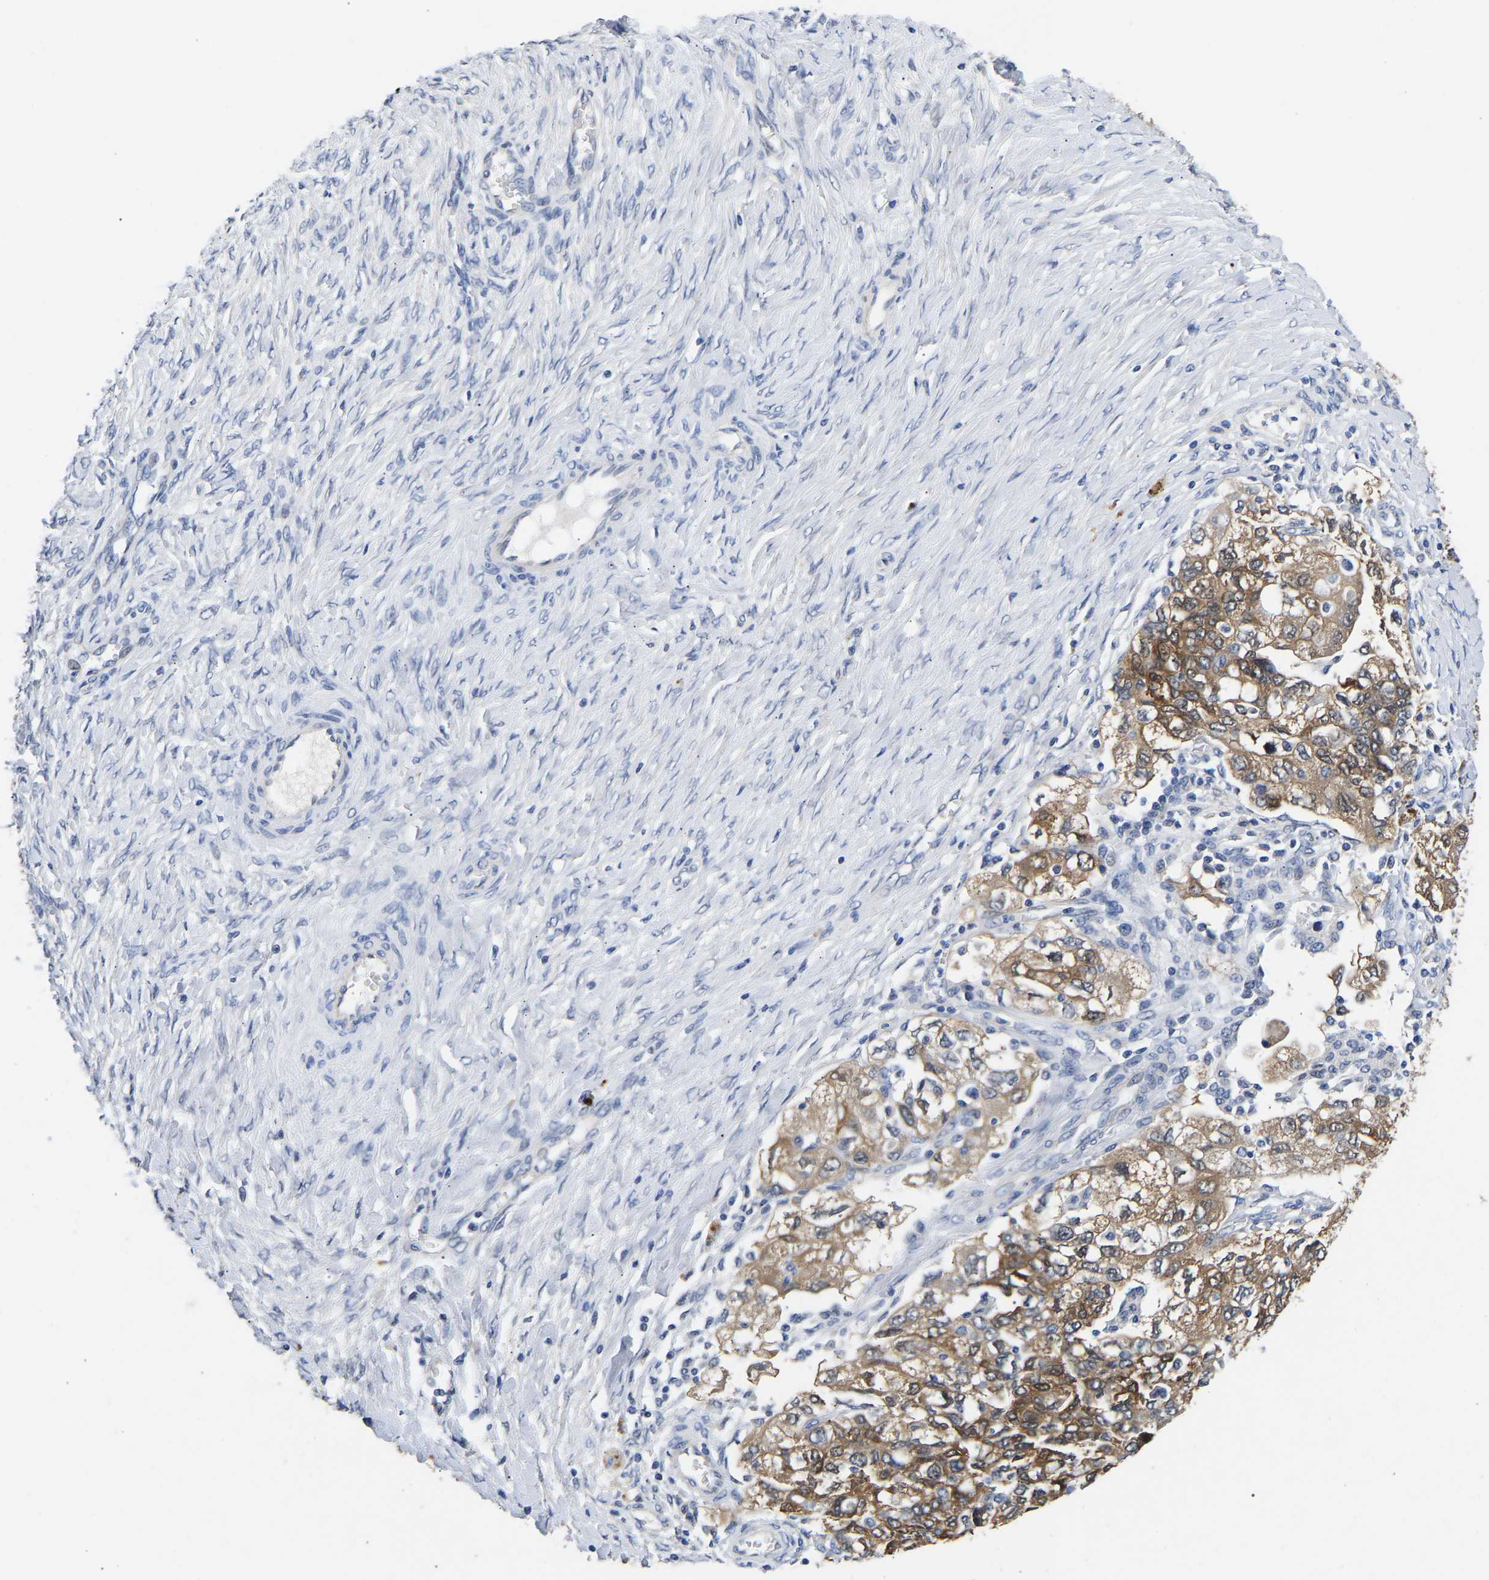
{"staining": {"intensity": "moderate", "quantity": ">75%", "location": "cytoplasmic/membranous"}, "tissue": "ovarian cancer", "cell_type": "Tumor cells", "image_type": "cancer", "snomed": [{"axis": "morphology", "description": "Carcinoma, NOS"}, {"axis": "morphology", "description": "Cystadenocarcinoma, serous, NOS"}, {"axis": "topography", "description": "Ovary"}], "caption": "Ovarian cancer (carcinoma) tissue demonstrates moderate cytoplasmic/membranous staining in approximately >75% of tumor cells (IHC, brightfield microscopy, high magnification).", "gene": "CCDC6", "patient": {"sex": "female", "age": 69}}